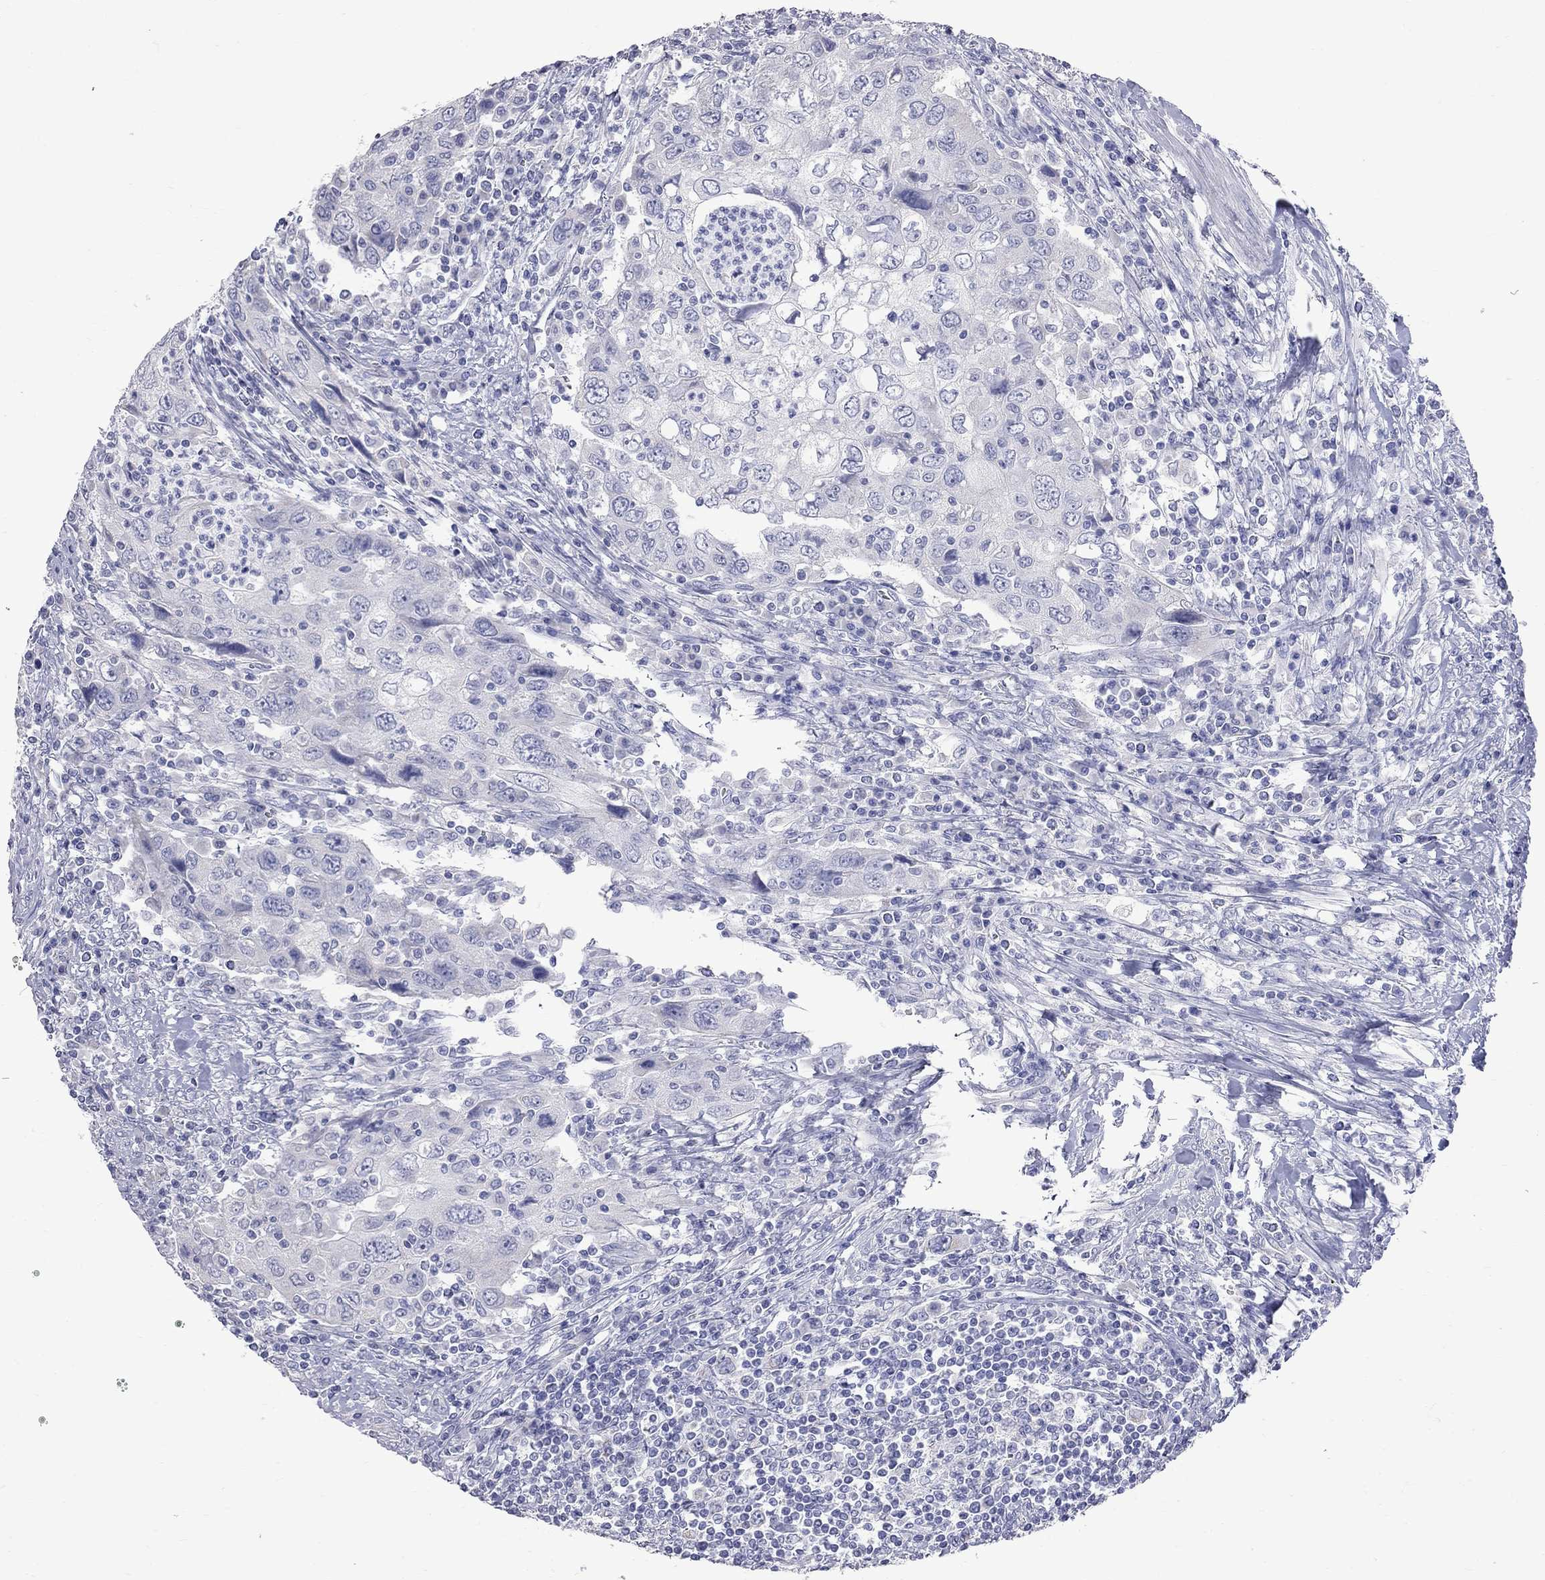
{"staining": {"intensity": "negative", "quantity": "none", "location": "none"}, "tissue": "urothelial cancer", "cell_type": "Tumor cells", "image_type": "cancer", "snomed": [{"axis": "morphology", "description": "Urothelial carcinoma, High grade"}, {"axis": "topography", "description": "Urinary bladder"}], "caption": "The histopathology image displays no staining of tumor cells in urothelial carcinoma (high-grade).", "gene": "KCND2", "patient": {"sex": "male", "age": 76}}